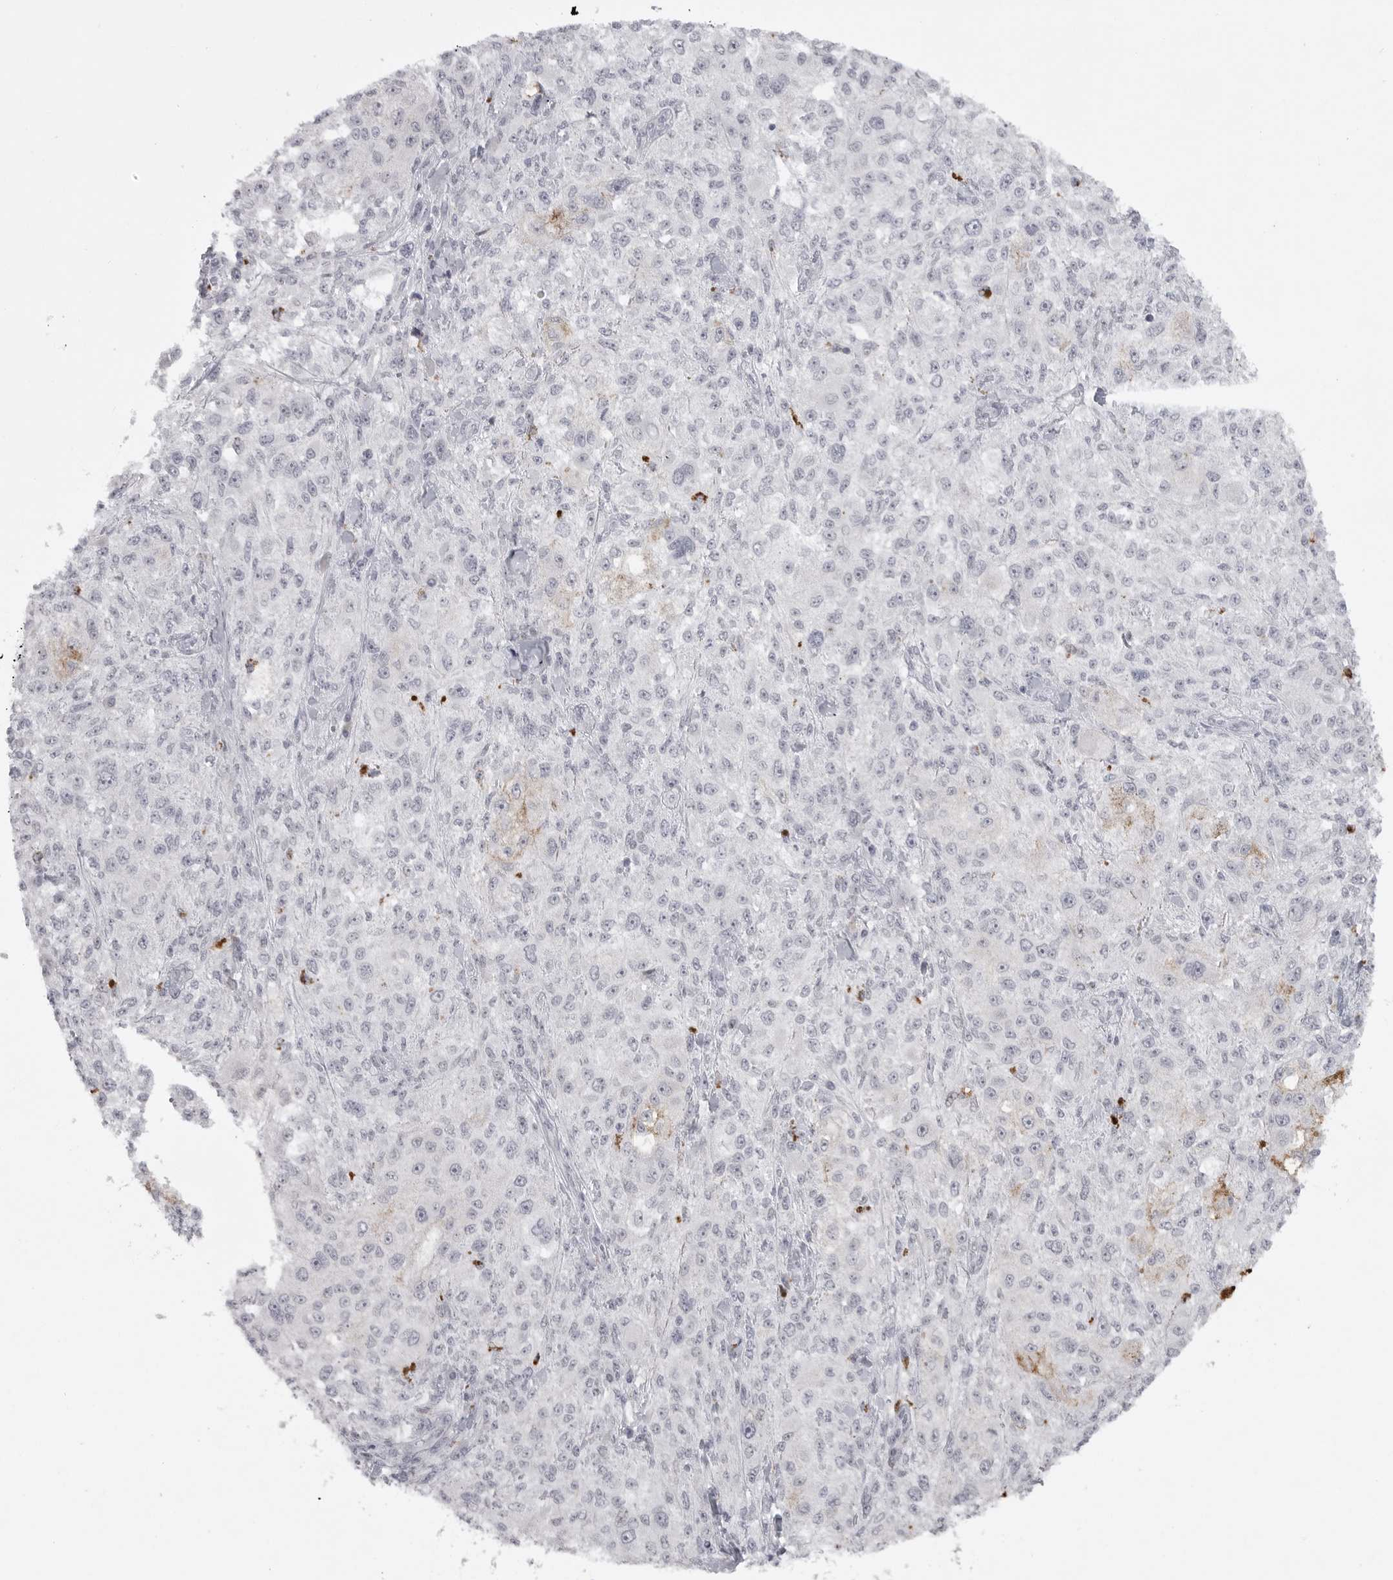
{"staining": {"intensity": "negative", "quantity": "none", "location": "none"}, "tissue": "melanoma", "cell_type": "Tumor cells", "image_type": "cancer", "snomed": [{"axis": "morphology", "description": "Necrosis, NOS"}, {"axis": "morphology", "description": "Malignant melanoma, NOS"}, {"axis": "topography", "description": "Skin"}], "caption": "Immunohistochemical staining of malignant melanoma shows no significant staining in tumor cells.", "gene": "TCTN3", "patient": {"sex": "female", "age": 87}}